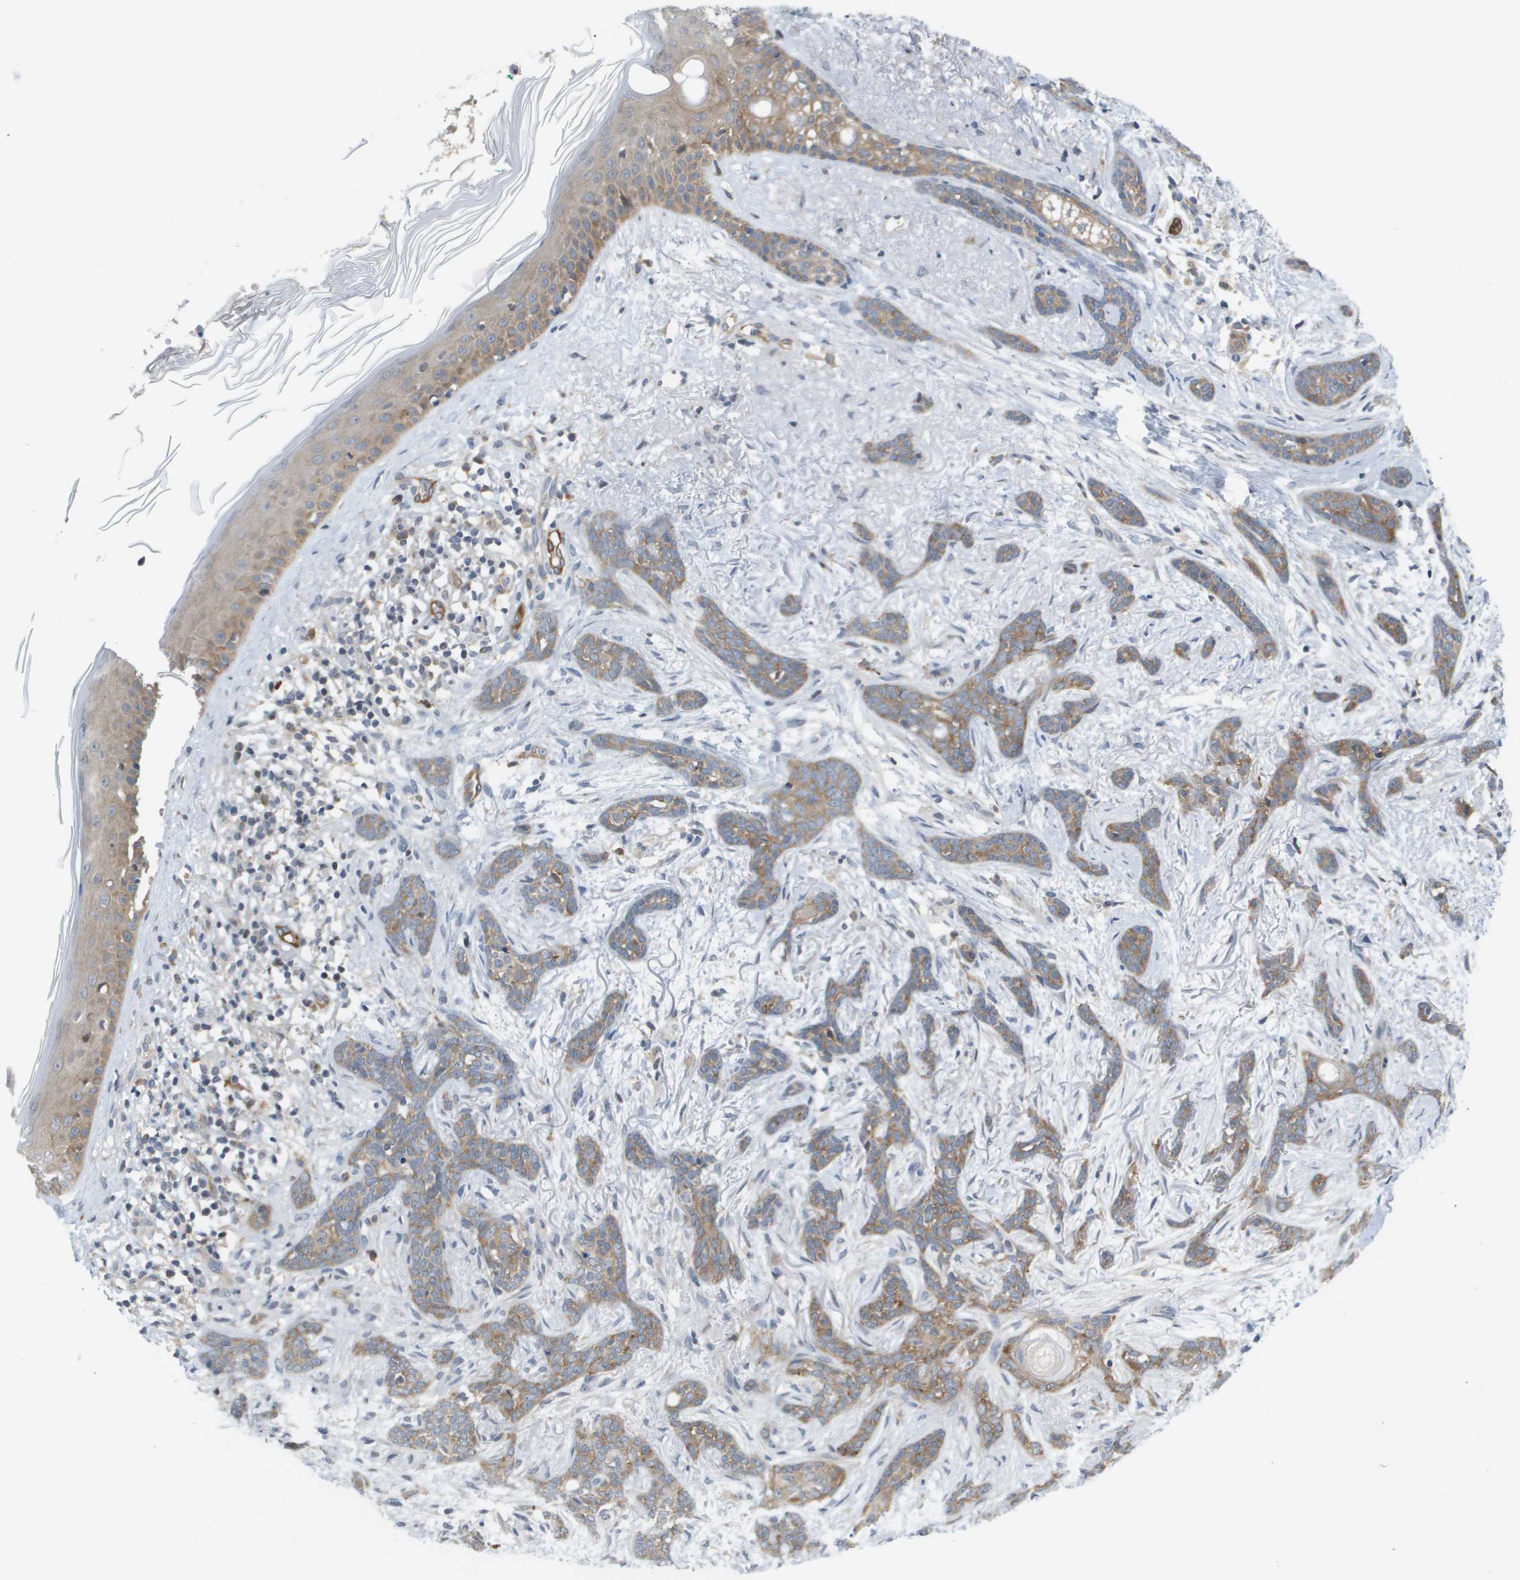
{"staining": {"intensity": "weak", "quantity": ">75%", "location": "cytoplasmic/membranous"}, "tissue": "skin cancer", "cell_type": "Tumor cells", "image_type": "cancer", "snomed": [{"axis": "morphology", "description": "Basal cell carcinoma"}, {"axis": "morphology", "description": "Adnexal tumor, benign"}, {"axis": "topography", "description": "Skin"}], "caption": "Protein positivity by IHC shows weak cytoplasmic/membranous expression in about >75% of tumor cells in skin cancer (benign adnexal tumor).", "gene": "MARCHF8", "patient": {"sex": "female", "age": 42}}